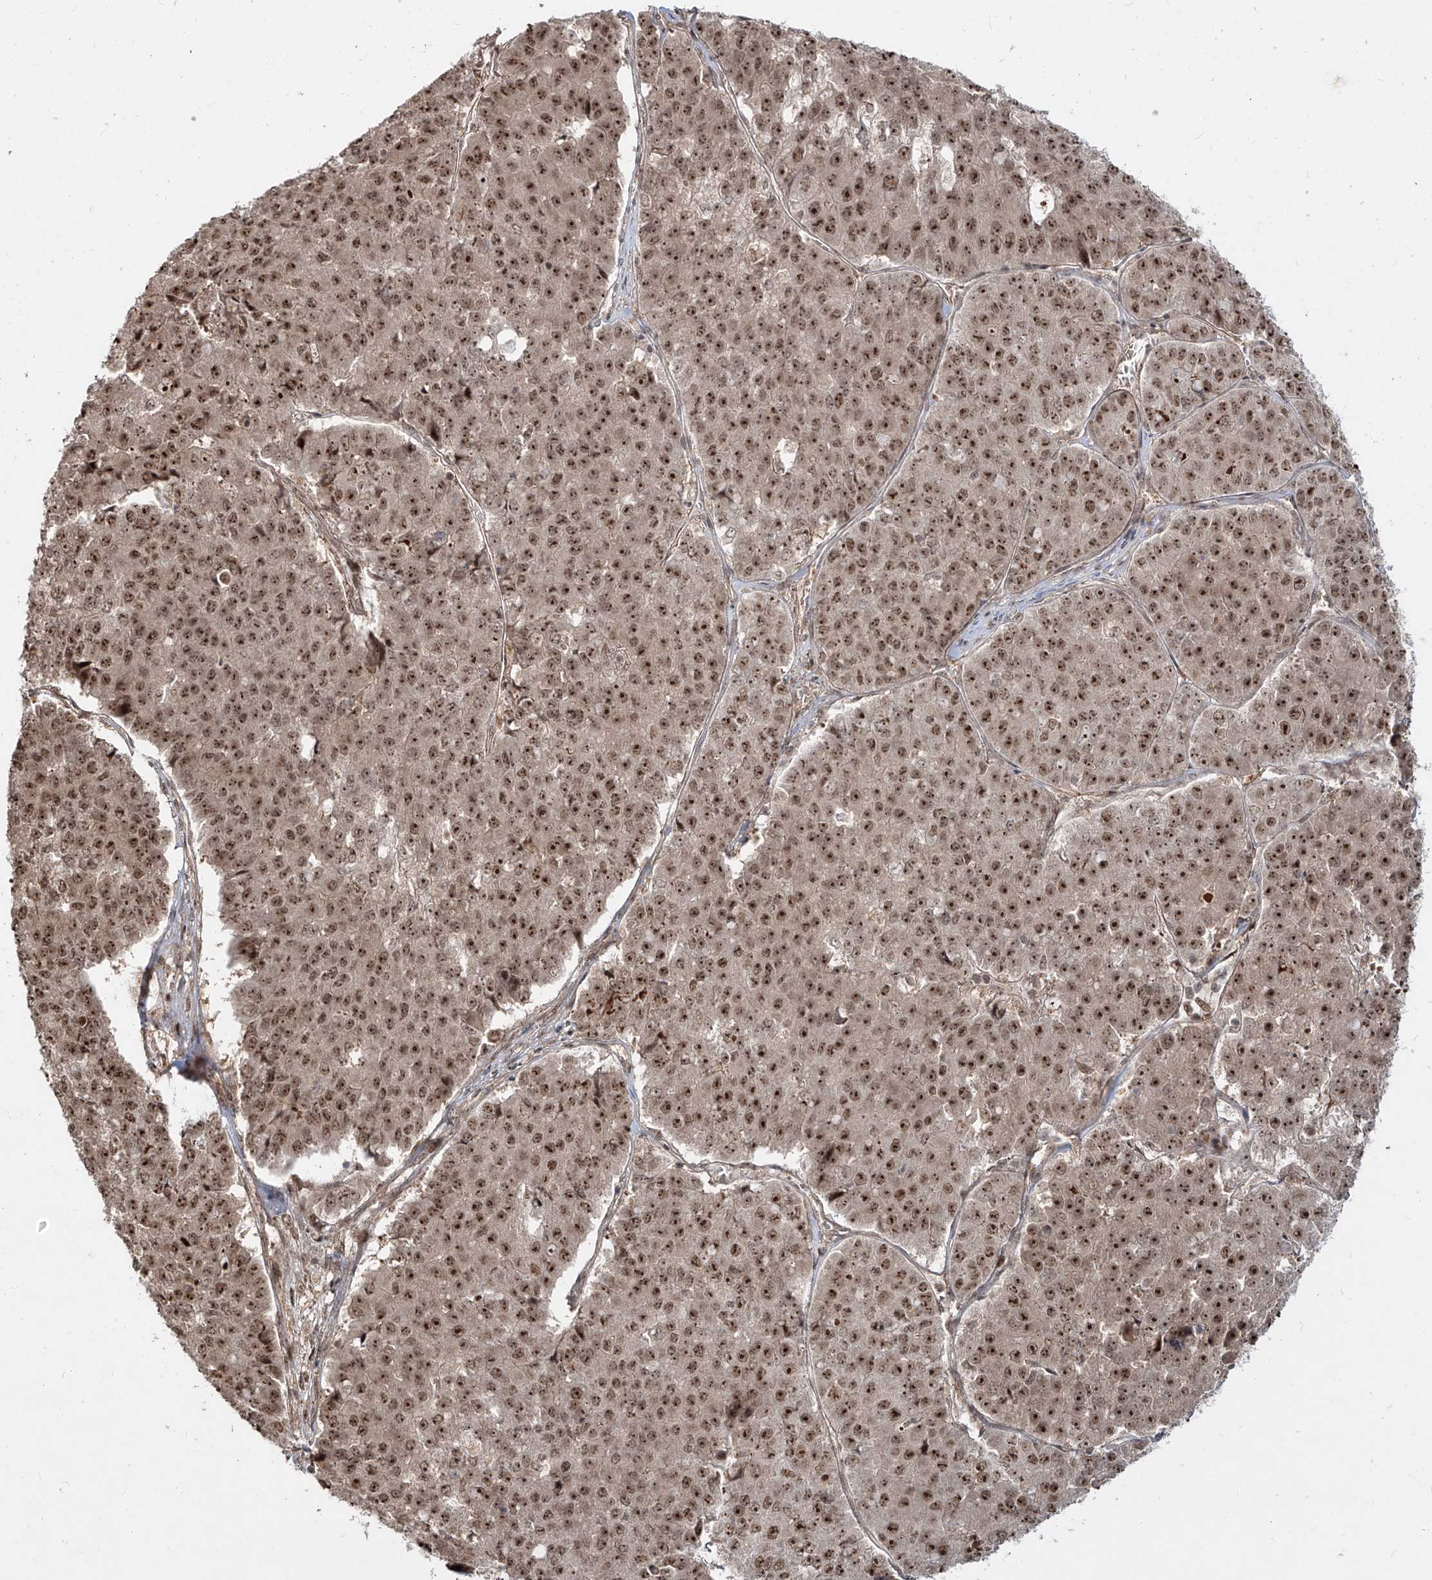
{"staining": {"intensity": "strong", "quantity": ">75%", "location": "nuclear"}, "tissue": "pancreatic cancer", "cell_type": "Tumor cells", "image_type": "cancer", "snomed": [{"axis": "morphology", "description": "Adenocarcinoma, NOS"}, {"axis": "topography", "description": "Pancreas"}], "caption": "Protein expression analysis of human adenocarcinoma (pancreatic) reveals strong nuclear staining in about >75% of tumor cells. Nuclei are stained in blue.", "gene": "ZNF710", "patient": {"sex": "male", "age": 50}}